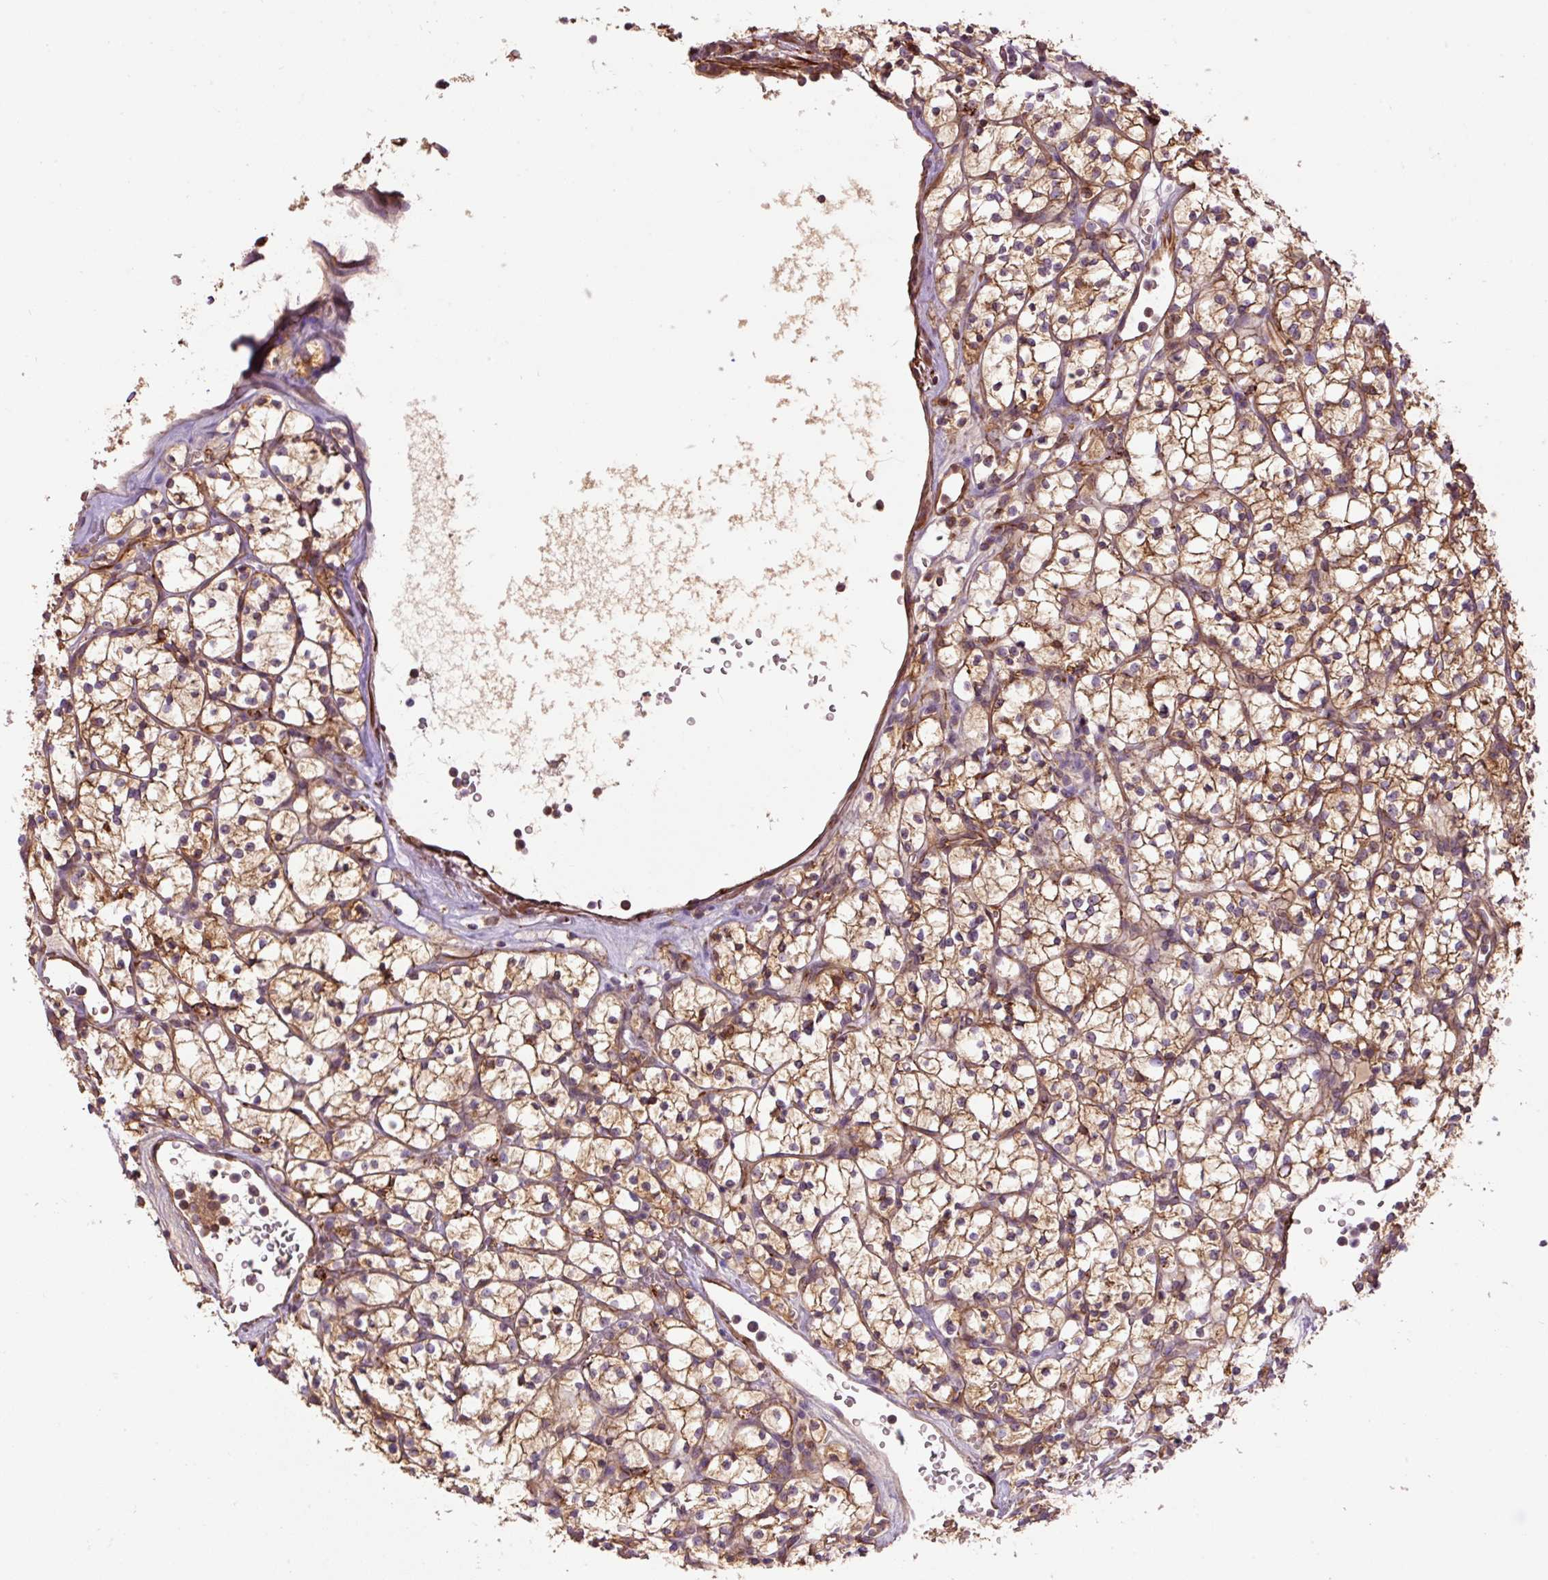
{"staining": {"intensity": "moderate", "quantity": "25%-75%", "location": "cytoplasmic/membranous"}, "tissue": "renal cancer", "cell_type": "Tumor cells", "image_type": "cancer", "snomed": [{"axis": "morphology", "description": "Adenocarcinoma, NOS"}, {"axis": "topography", "description": "Kidney"}], "caption": "Immunohistochemistry (IHC) histopathology image of neoplastic tissue: human adenocarcinoma (renal) stained using IHC reveals medium levels of moderate protein expression localized specifically in the cytoplasmic/membranous of tumor cells, appearing as a cytoplasmic/membranous brown color.", "gene": "PCK2", "patient": {"sex": "female", "age": 64}}